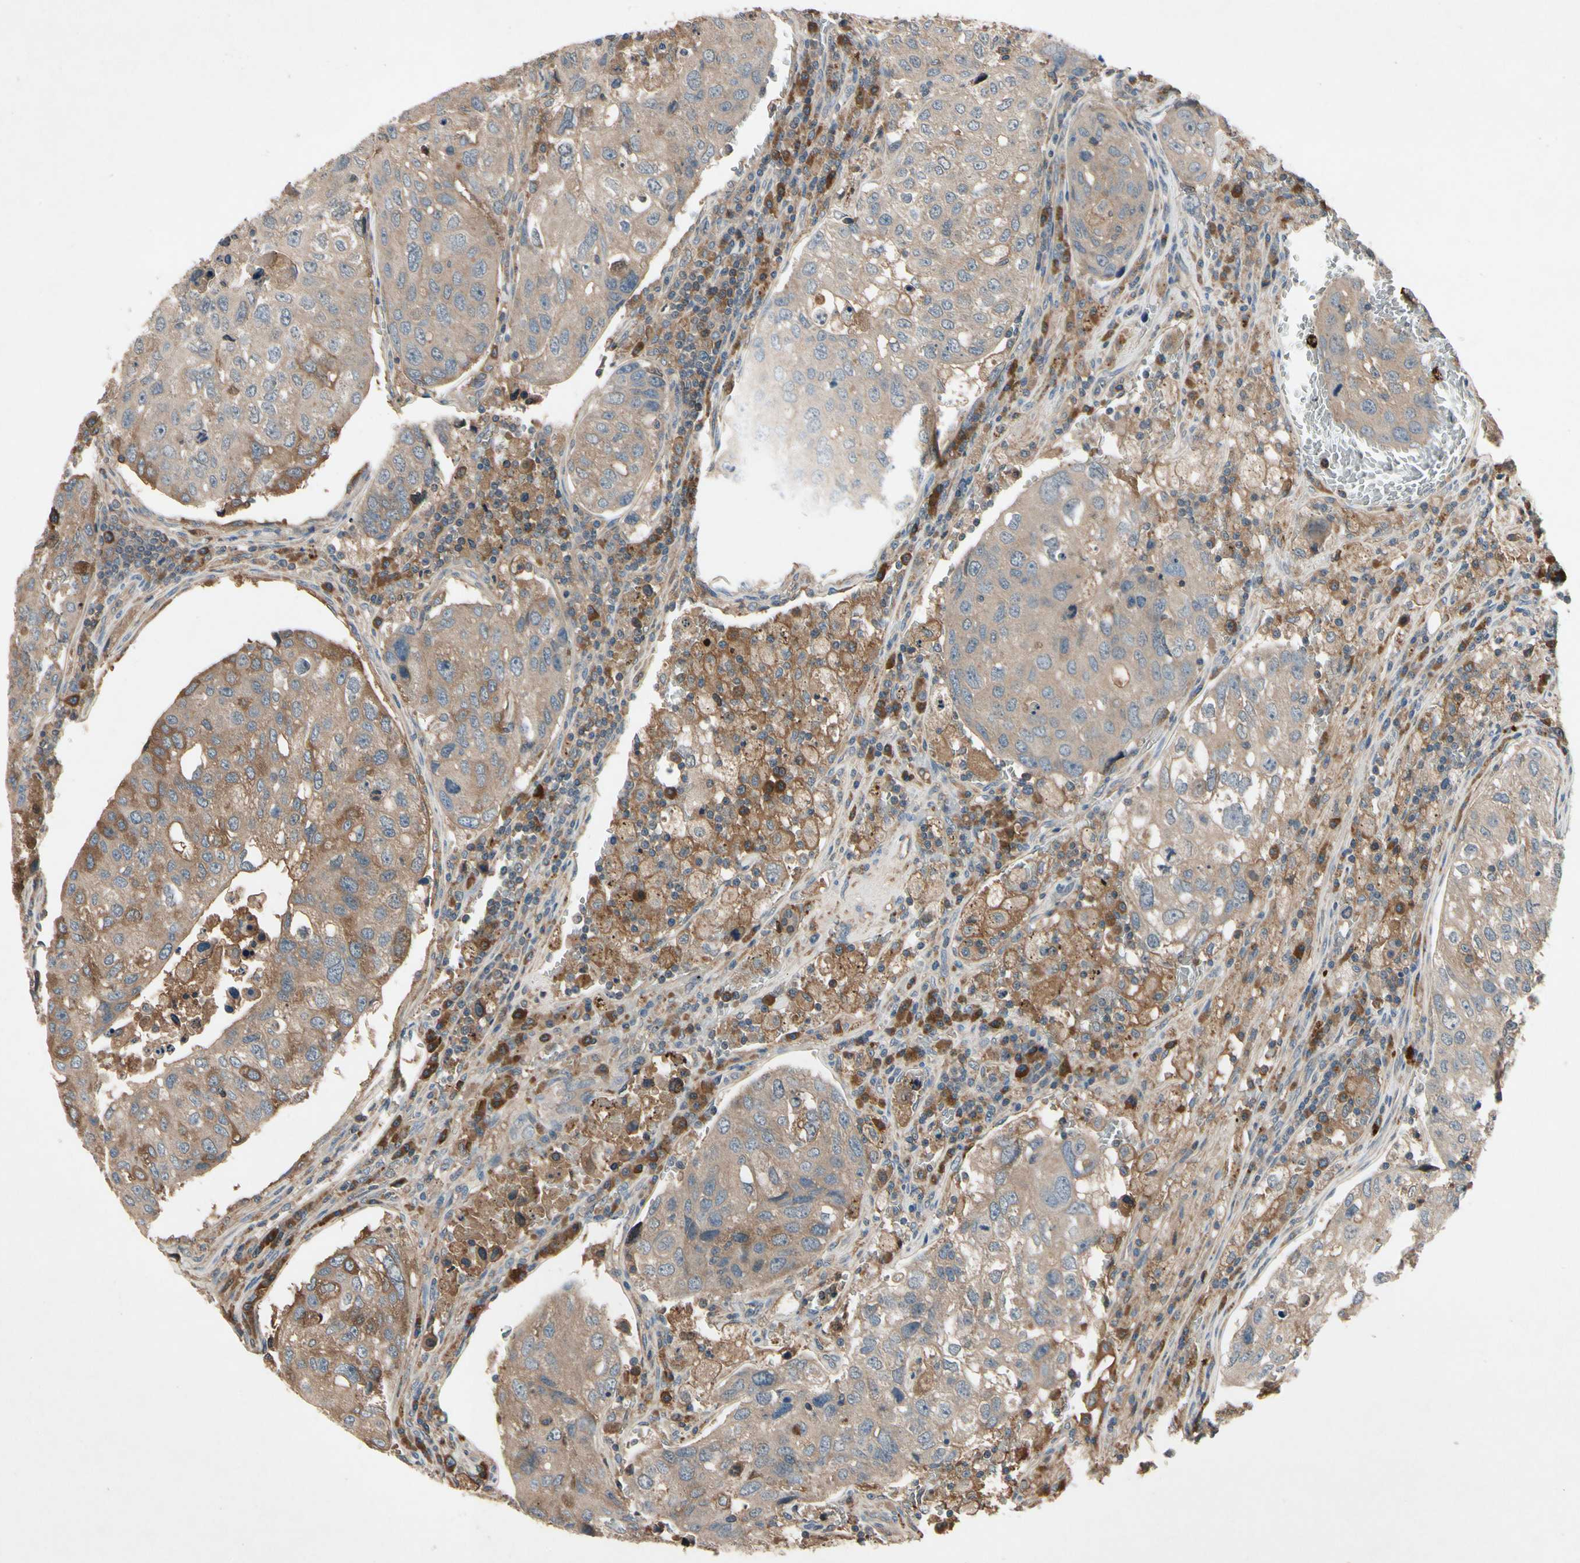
{"staining": {"intensity": "weak", "quantity": ">75%", "location": "cytoplasmic/membranous"}, "tissue": "urothelial cancer", "cell_type": "Tumor cells", "image_type": "cancer", "snomed": [{"axis": "morphology", "description": "Urothelial carcinoma, High grade"}, {"axis": "topography", "description": "Lymph node"}, {"axis": "topography", "description": "Urinary bladder"}], "caption": "Urothelial carcinoma (high-grade) stained with a protein marker shows weak staining in tumor cells.", "gene": "IL1RL1", "patient": {"sex": "male", "age": 51}}